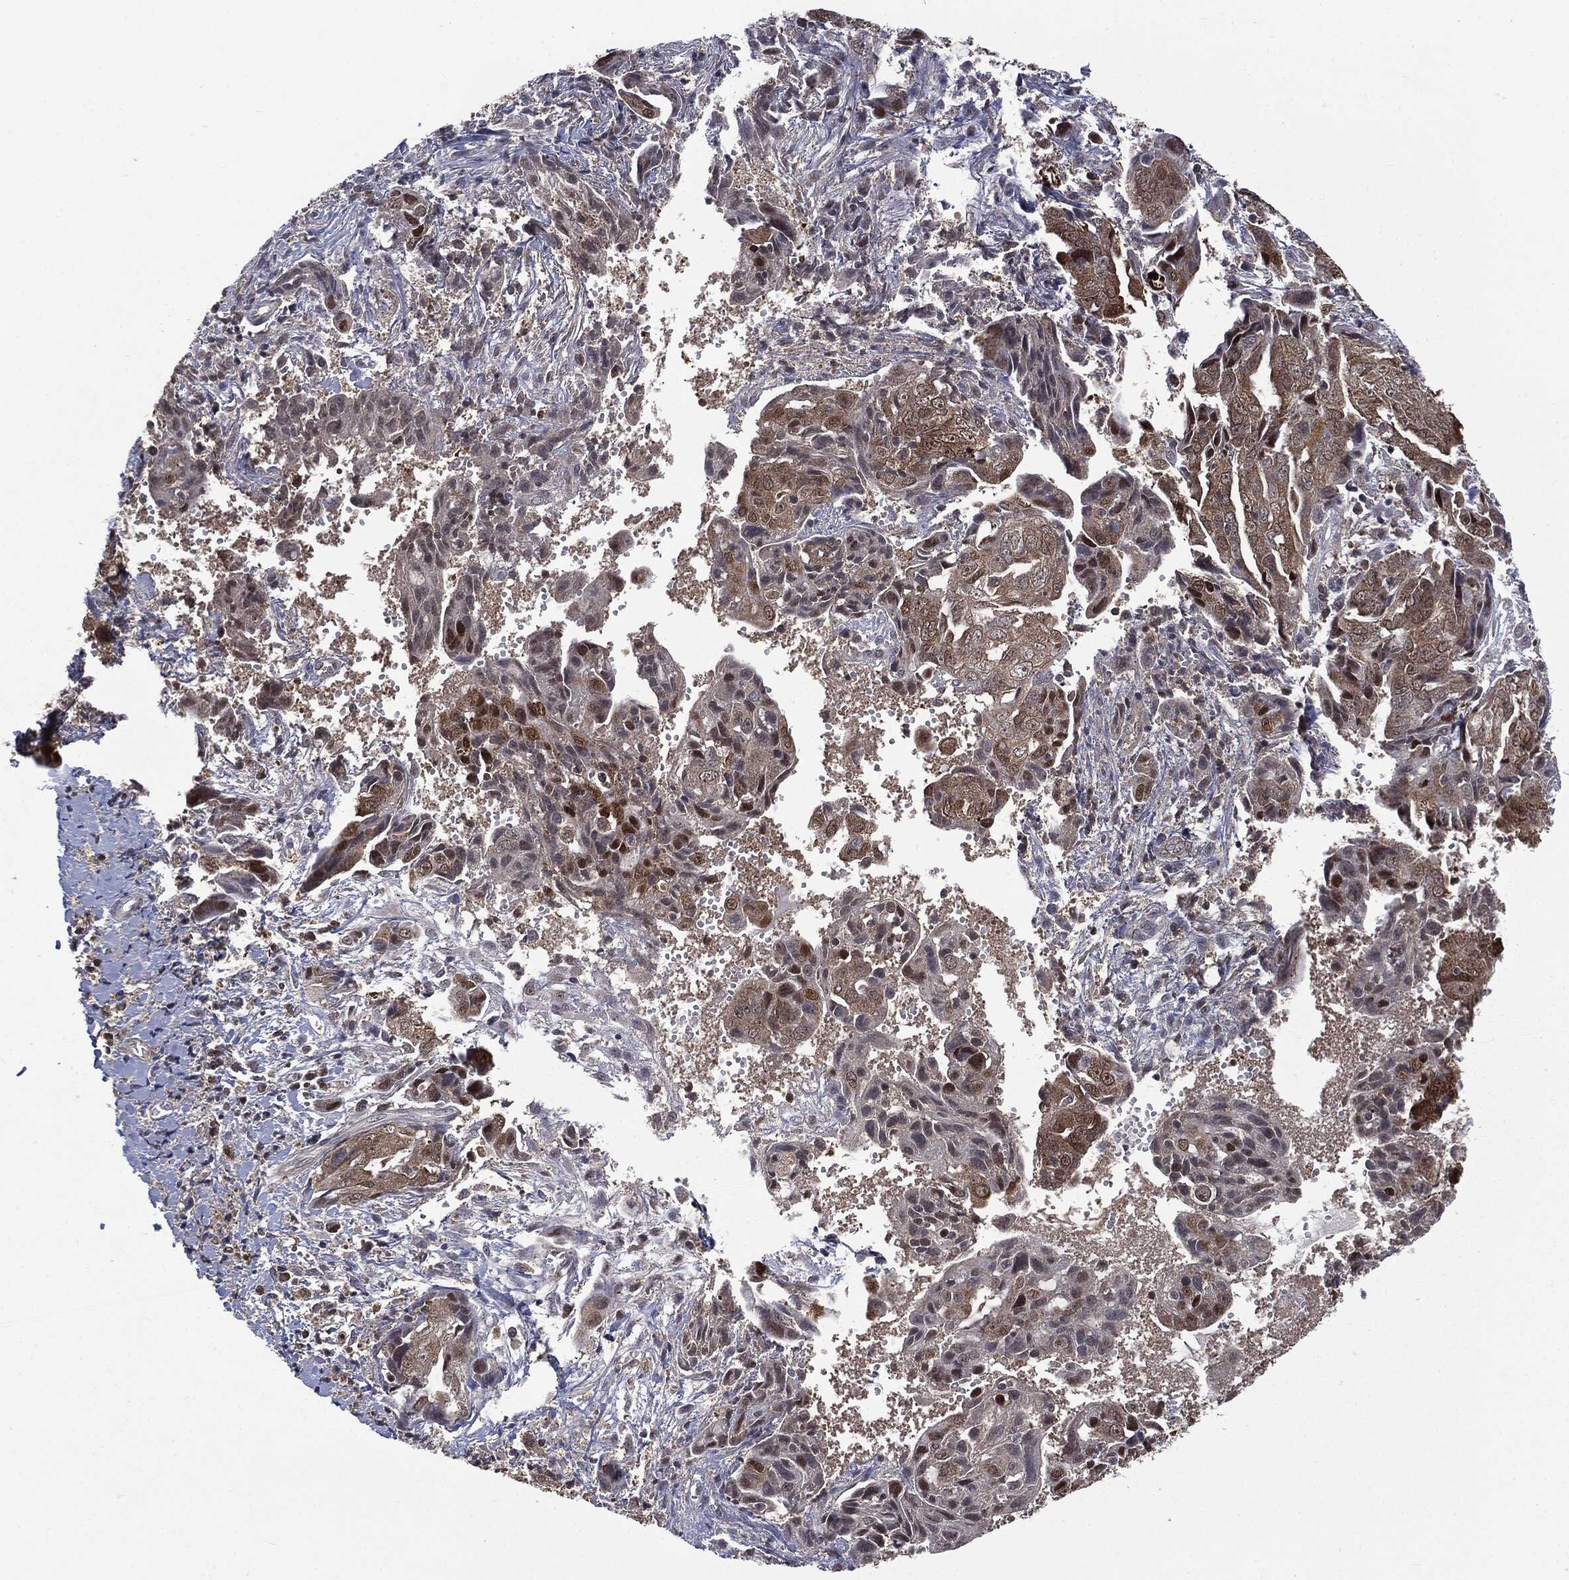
{"staining": {"intensity": "weak", "quantity": ">75%", "location": "cytoplasmic/membranous"}, "tissue": "ovarian cancer", "cell_type": "Tumor cells", "image_type": "cancer", "snomed": [{"axis": "morphology", "description": "Carcinoma, endometroid"}, {"axis": "topography", "description": "Ovary"}], "caption": "High-power microscopy captured an immunohistochemistry photomicrograph of ovarian cancer, revealing weak cytoplasmic/membranous positivity in about >75% of tumor cells.", "gene": "GPI", "patient": {"sex": "female", "age": 70}}